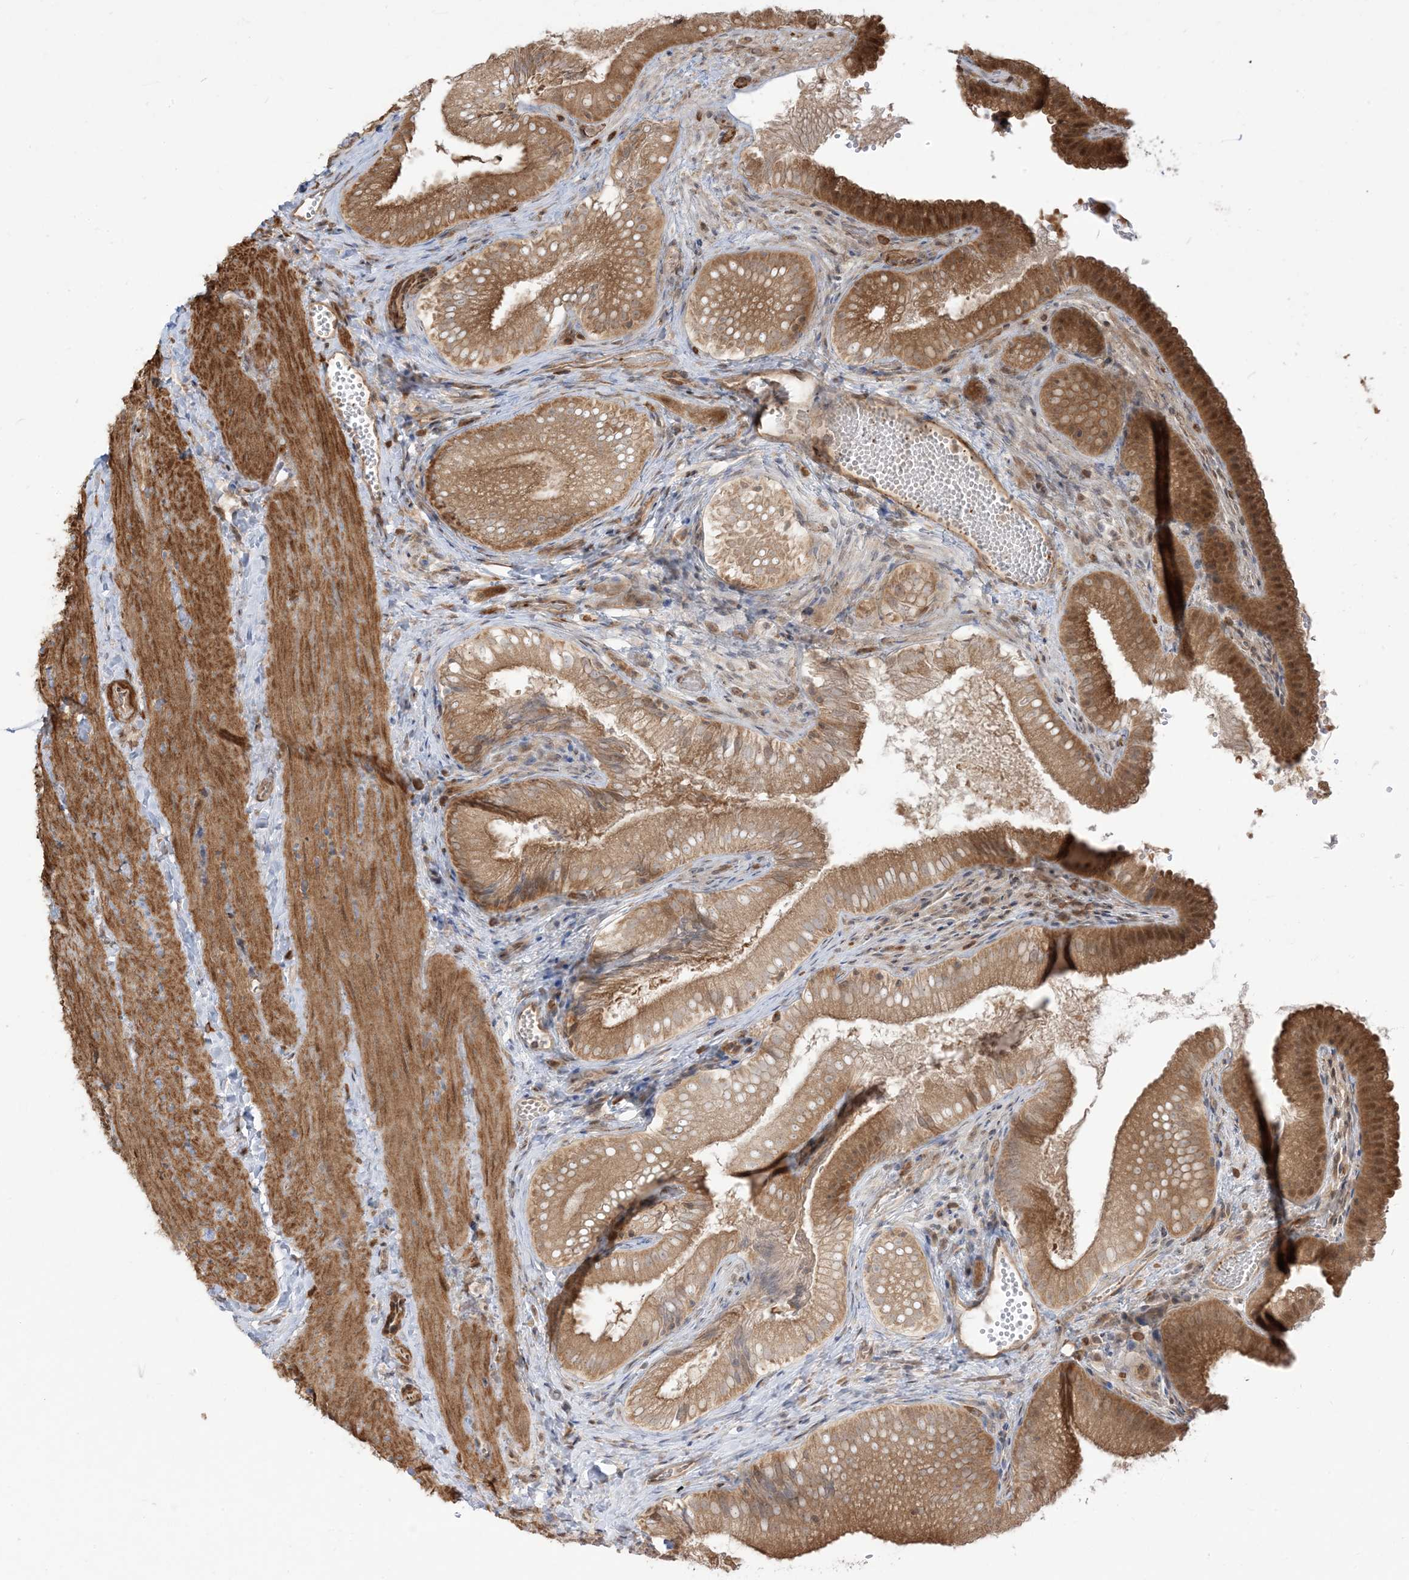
{"staining": {"intensity": "strong", "quantity": ">75%", "location": "cytoplasmic/membranous,nuclear"}, "tissue": "gallbladder", "cell_type": "Glandular cells", "image_type": "normal", "snomed": [{"axis": "morphology", "description": "Normal tissue, NOS"}, {"axis": "topography", "description": "Gallbladder"}], "caption": "Immunohistochemistry (IHC) histopathology image of unremarkable gallbladder: gallbladder stained using immunohistochemistry displays high levels of strong protein expression localized specifically in the cytoplasmic/membranous,nuclear of glandular cells, appearing as a cytoplasmic/membranous,nuclear brown color.", "gene": "TBCC", "patient": {"sex": "female", "age": 30}}